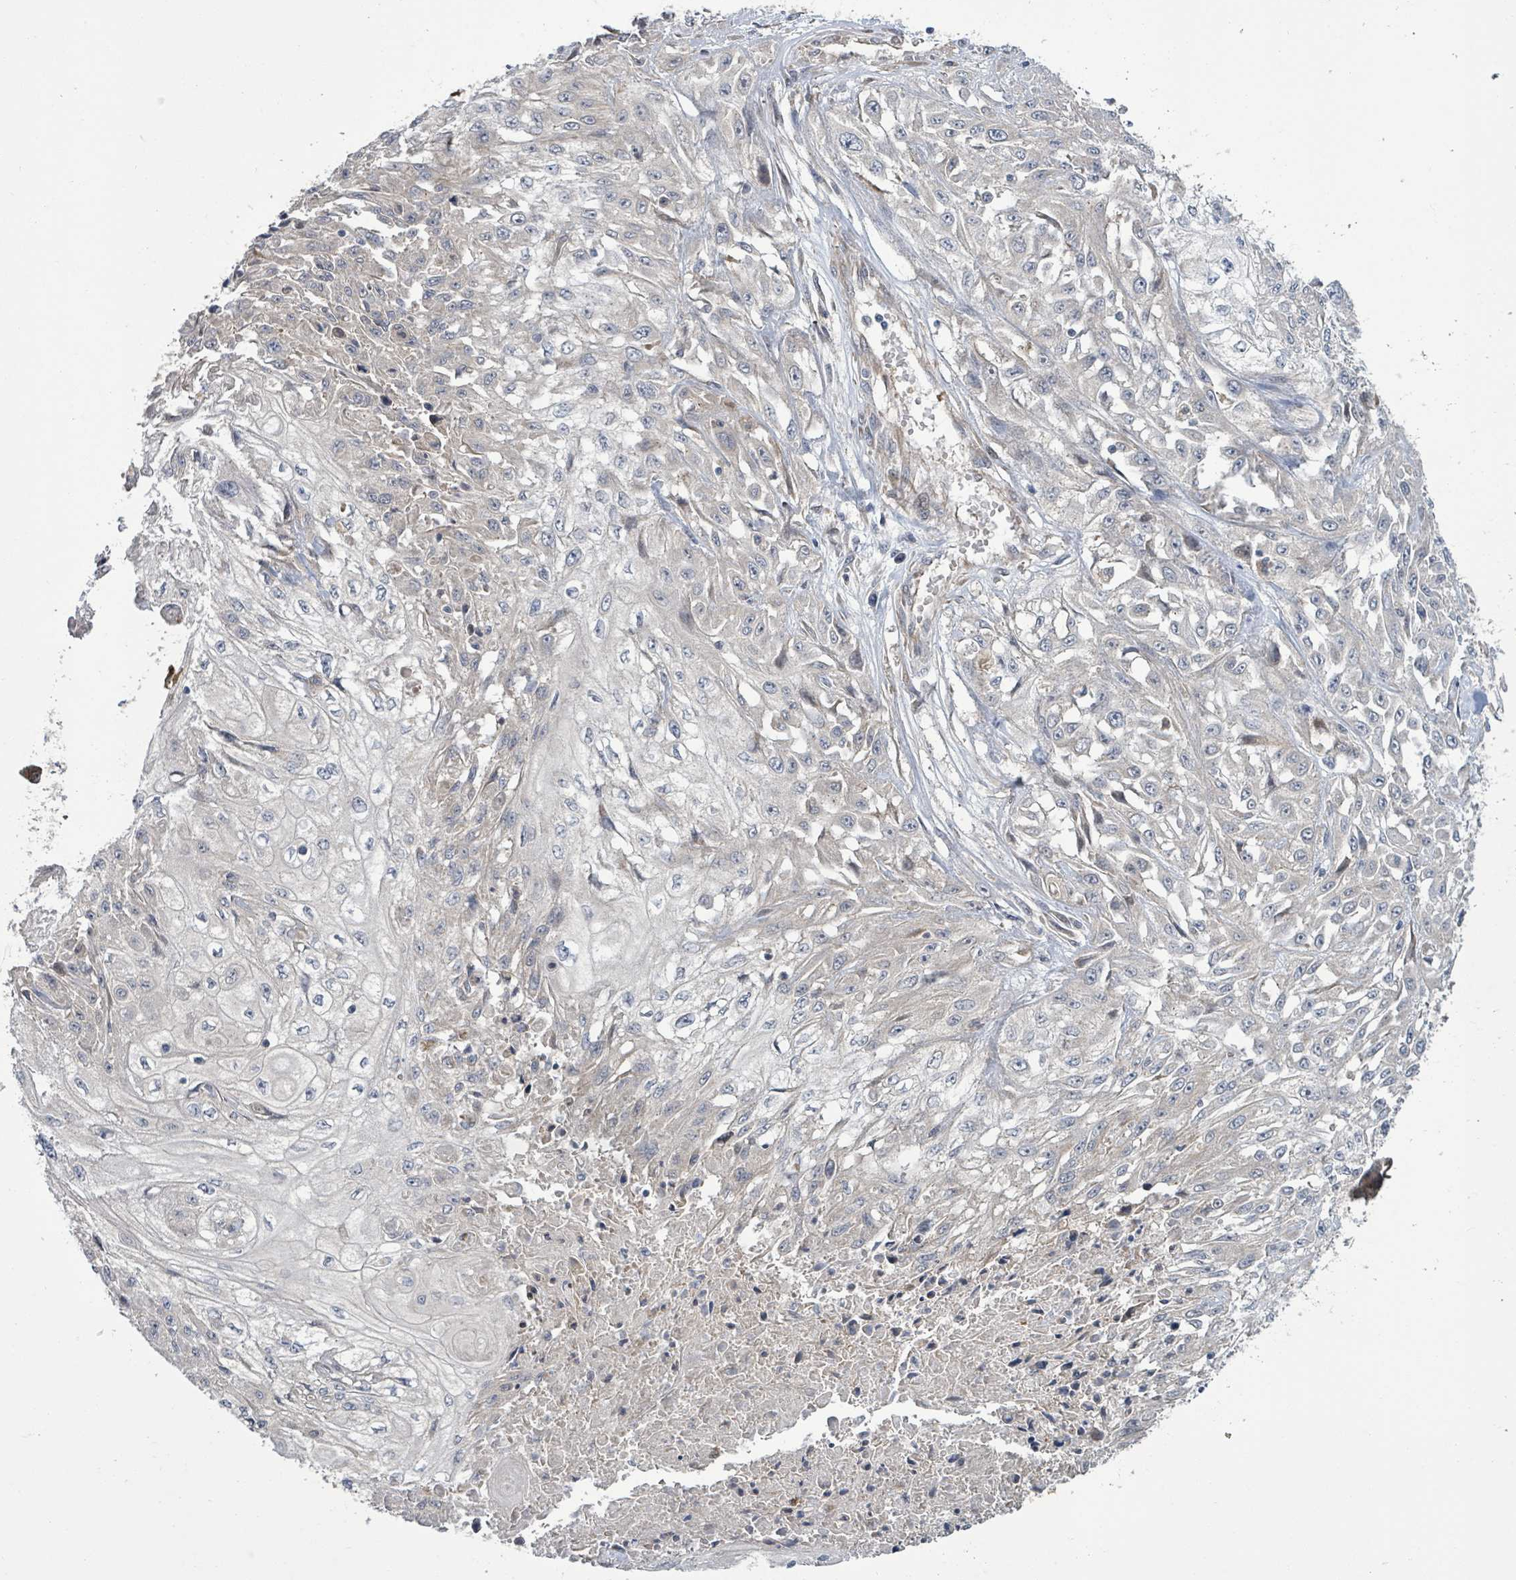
{"staining": {"intensity": "negative", "quantity": "none", "location": "none"}, "tissue": "skin cancer", "cell_type": "Tumor cells", "image_type": "cancer", "snomed": [{"axis": "morphology", "description": "Squamous cell carcinoma, NOS"}, {"axis": "morphology", "description": "Squamous cell carcinoma, metastatic, NOS"}, {"axis": "topography", "description": "Skin"}, {"axis": "topography", "description": "Lymph node"}], "caption": "Skin metastatic squamous cell carcinoma was stained to show a protein in brown. There is no significant expression in tumor cells.", "gene": "KBTBD11", "patient": {"sex": "male", "age": 75}}